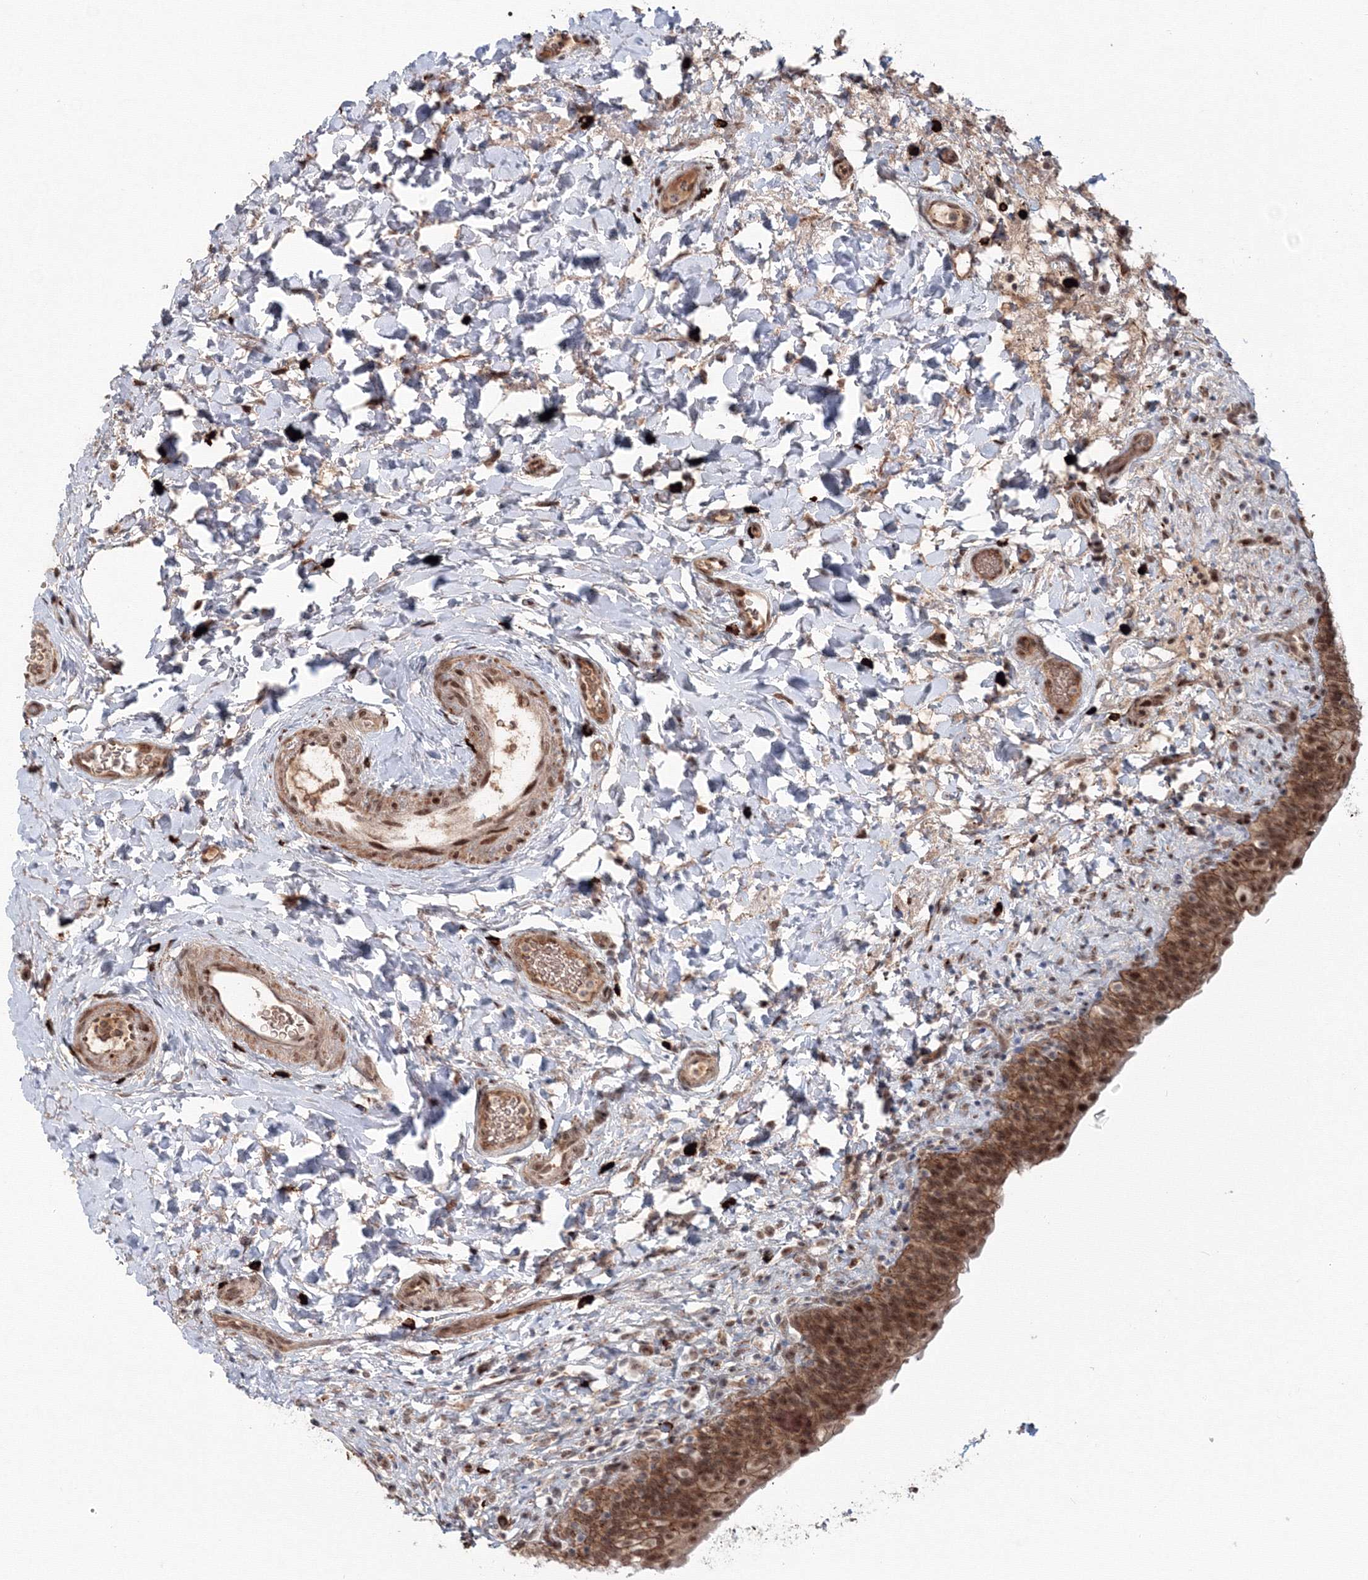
{"staining": {"intensity": "strong", "quantity": ">75%", "location": "cytoplasmic/membranous,nuclear"}, "tissue": "urinary bladder", "cell_type": "Urothelial cells", "image_type": "normal", "snomed": [{"axis": "morphology", "description": "Normal tissue, NOS"}, {"axis": "topography", "description": "Urinary bladder"}], "caption": "Strong cytoplasmic/membranous,nuclear staining for a protein is identified in approximately >75% of urothelial cells of unremarkable urinary bladder using IHC.", "gene": "SH3PXD2A", "patient": {"sex": "male", "age": 83}}